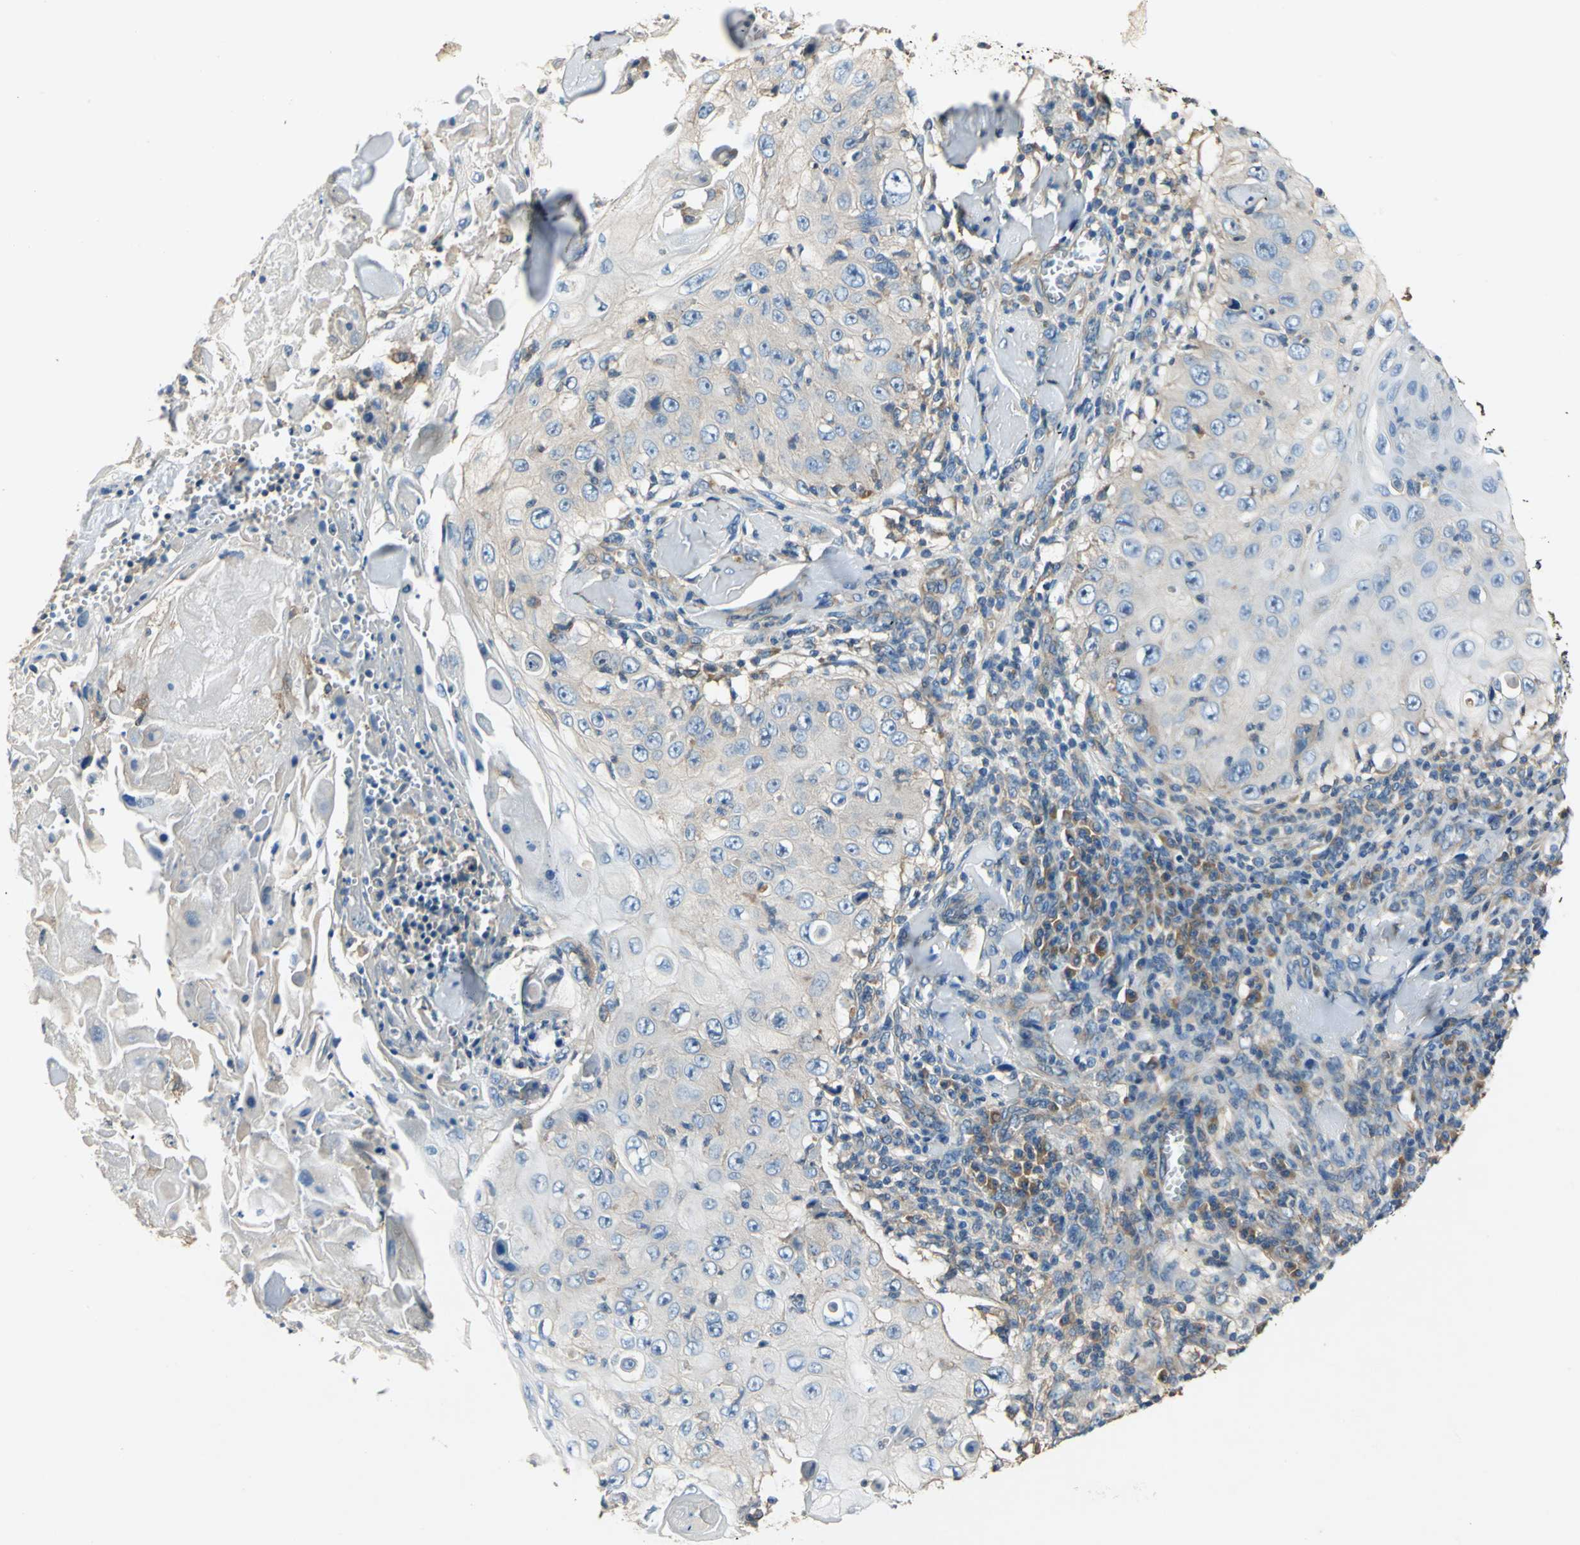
{"staining": {"intensity": "weak", "quantity": "<25%", "location": "cytoplasmic/membranous"}, "tissue": "skin cancer", "cell_type": "Tumor cells", "image_type": "cancer", "snomed": [{"axis": "morphology", "description": "Squamous cell carcinoma, NOS"}, {"axis": "topography", "description": "Skin"}], "caption": "The image shows no significant expression in tumor cells of skin squamous cell carcinoma.", "gene": "DDX3Y", "patient": {"sex": "male", "age": 86}}